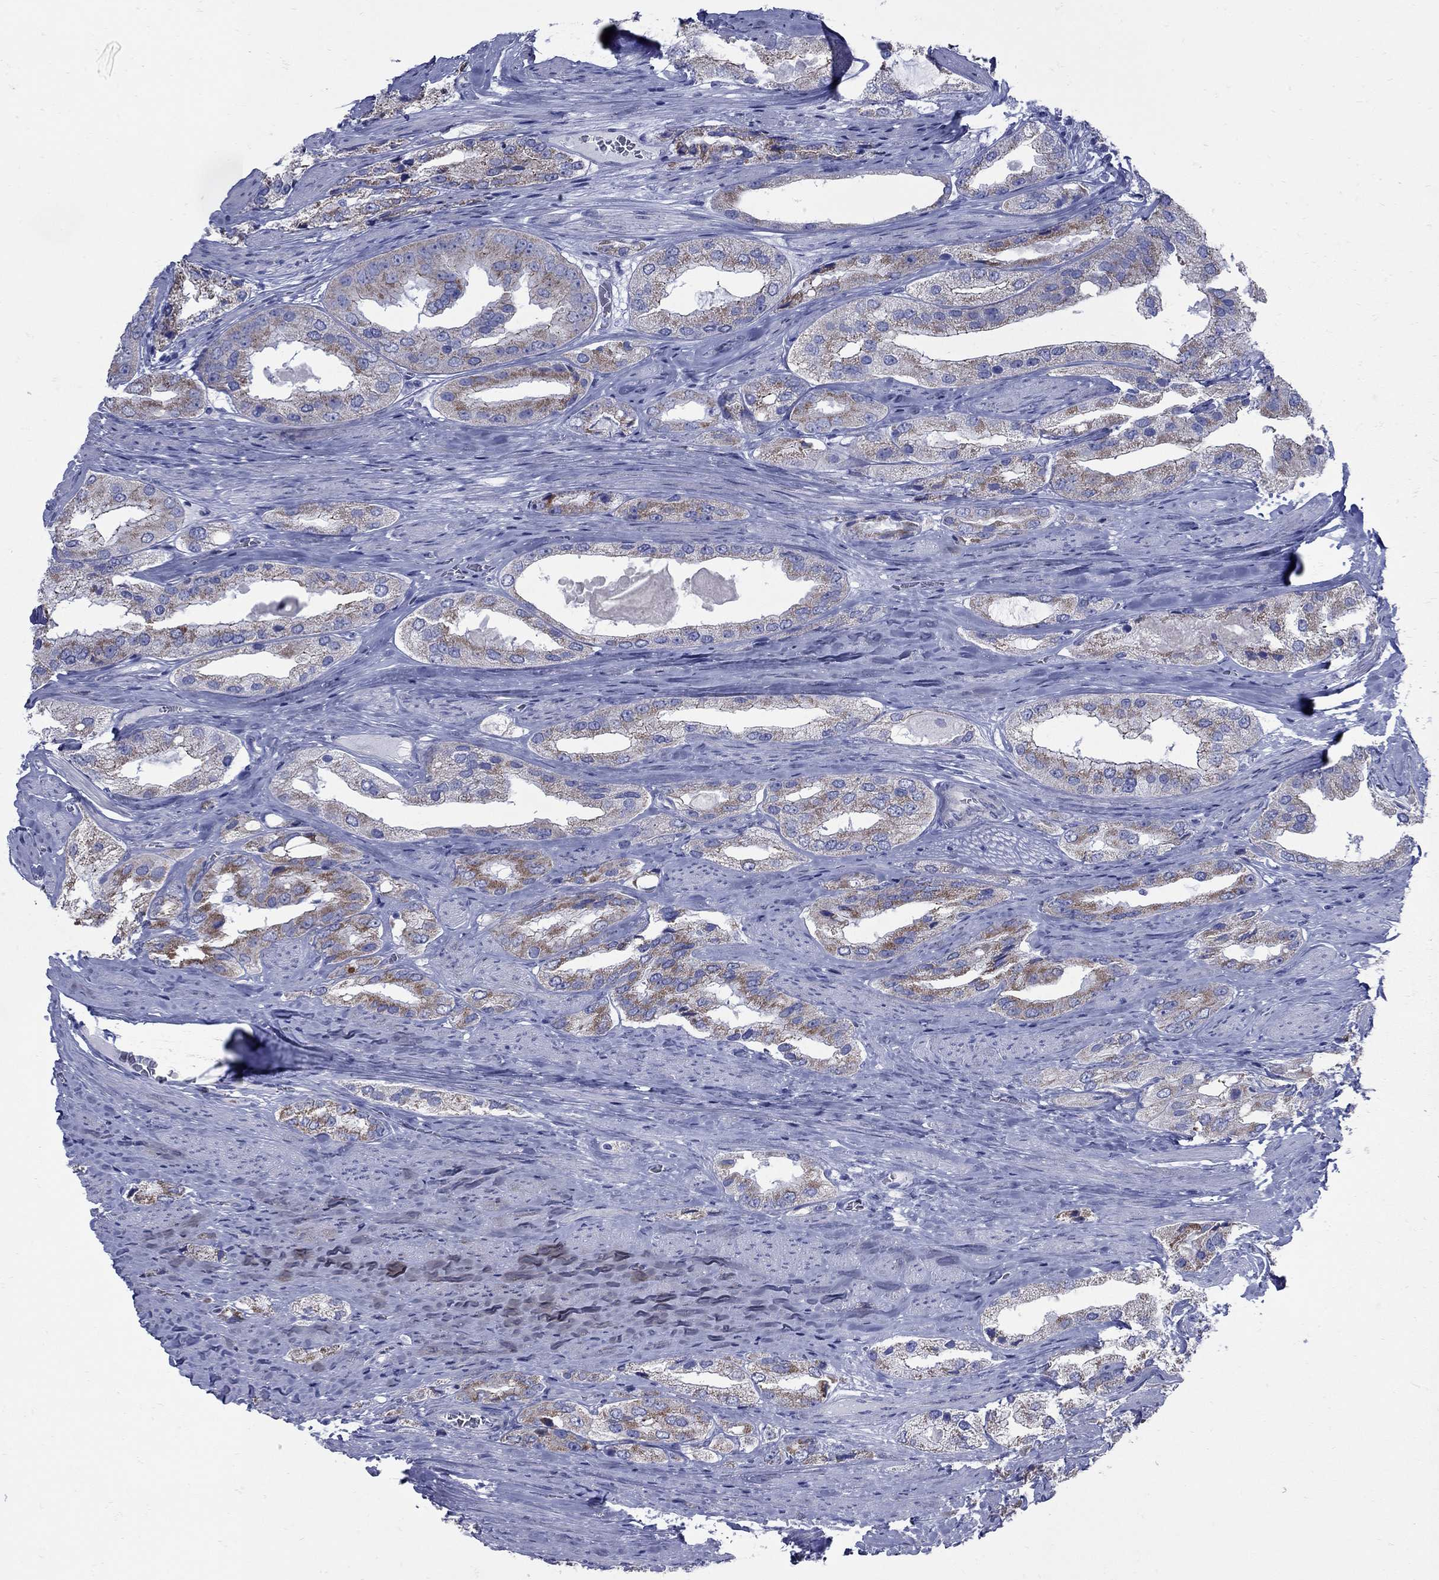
{"staining": {"intensity": "moderate", "quantity": "25%-75%", "location": "cytoplasmic/membranous"}, "tissue": "prostate cancer", "cell_type": "Tumor cells", "image_type": "cancer", "snomed": [{"axis": "morphology", "description": "Adenocarcinoma, Low grade"}, {"axis": "topography", "description": "Prostate"}], "caption": "Prostate adenocarcinoma (low-grade) tissue exhibits moderate cytoplasmic/membranous positivity in about 25%-75% of tumor cells Using DAB (3,3'-diaminobenzidine) (brown) and hematoxylin (blue) stains, captured at high magnification using brightfield microscopy.", "gene": "PDZD3", "patient": {"sex": "male", "age": 69}}